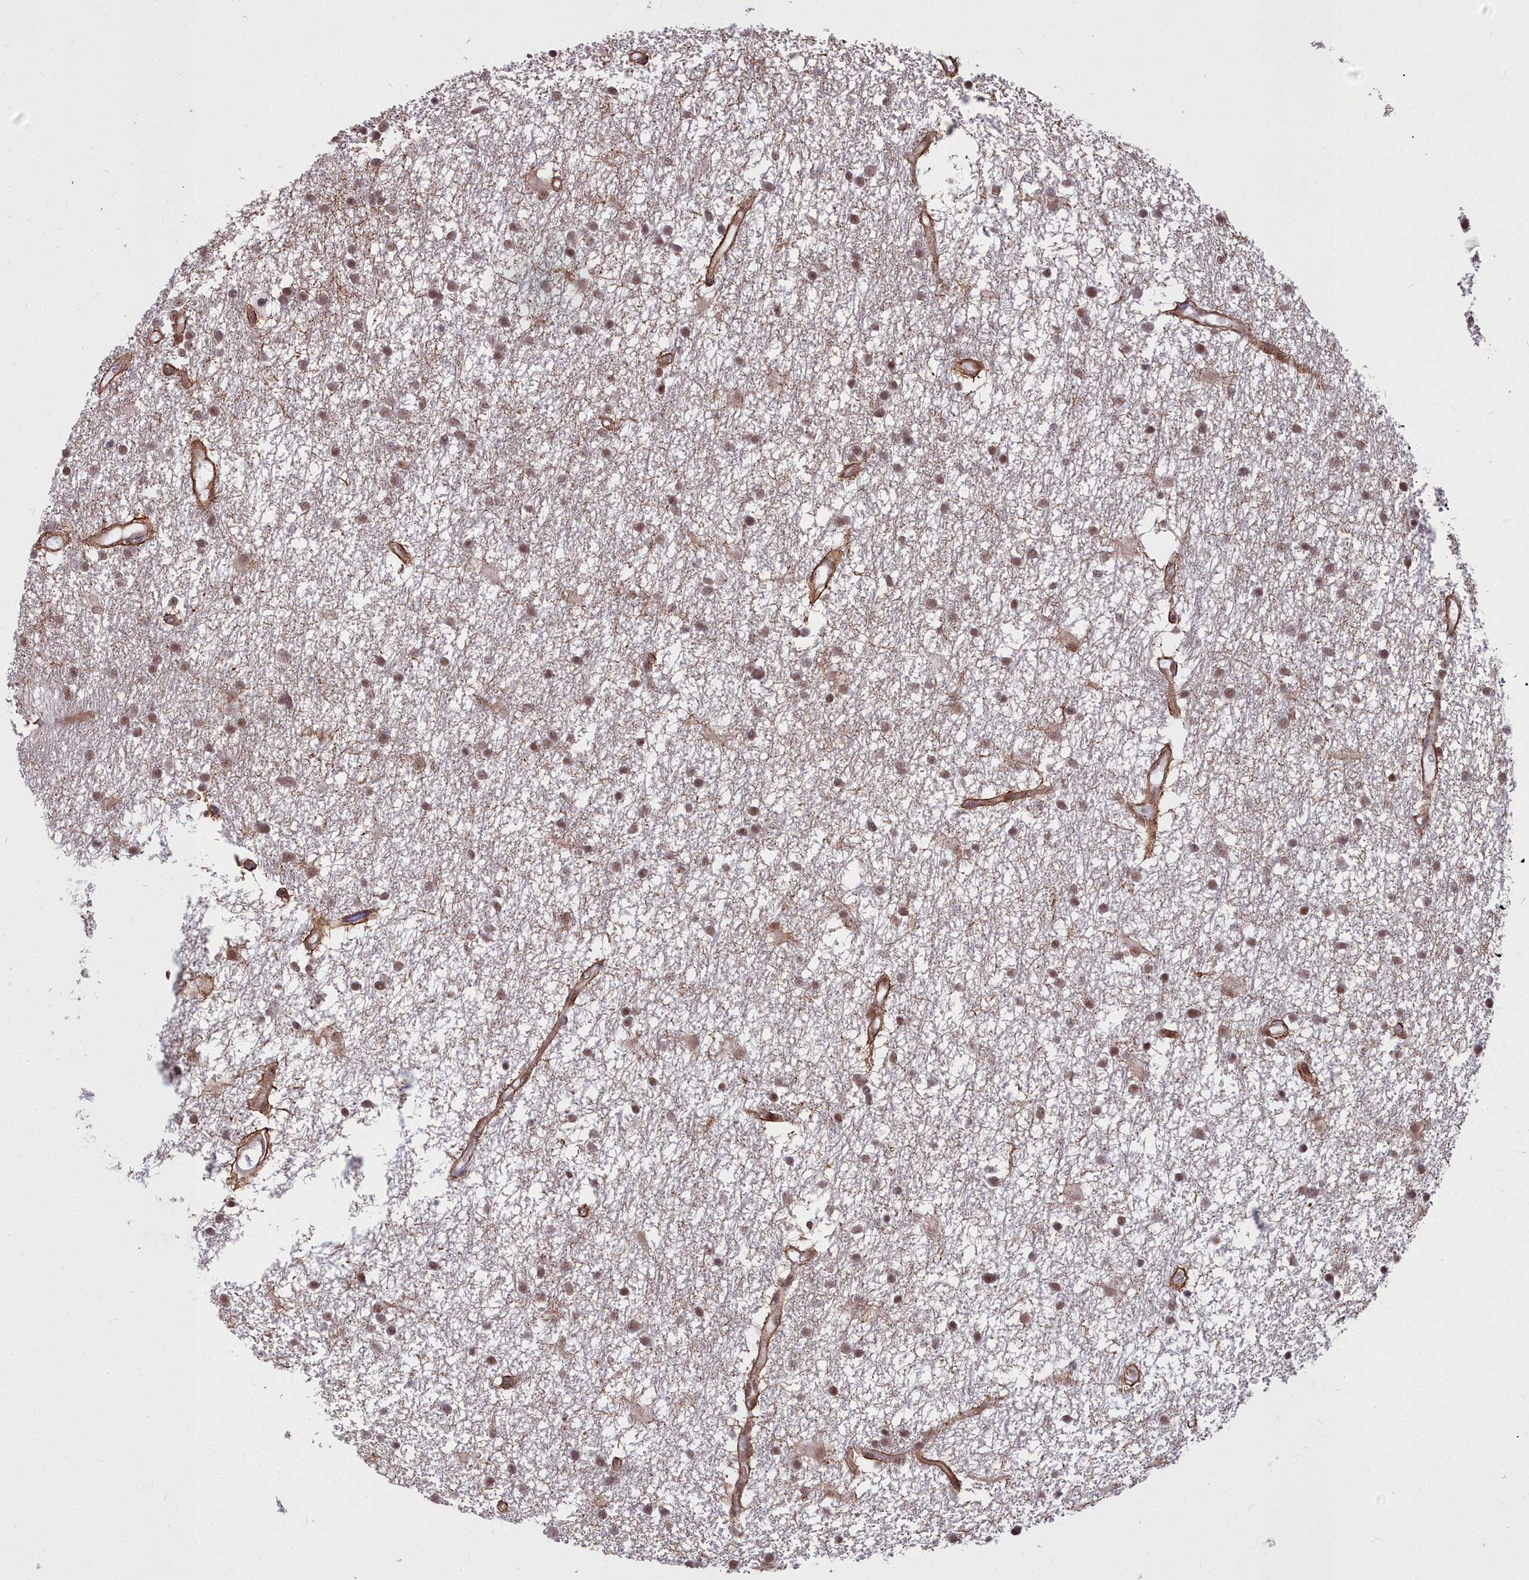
{"staining": {"intensity": "moderate", "quantity": ">75%", "location": "nuclear"}, "tissue": "glioma", "cell_type": "Tumor cells", "image_type": "cancer", "snomed": [{"axis": "morphology", "description": "Glioma, malignant, High grade"}, {"axis": "topography", "description": "Brain"}], "caption": "Glioma tissue shows moderate nuclear positivity in approximately >75% of tumor cells The staining is performed using DAB brown chromogen to label protein expression. The nuclei are counter-stained blue using hematoxylin.", "gene": "YJU2", "patient": {"sex": "male", "age": 77}}